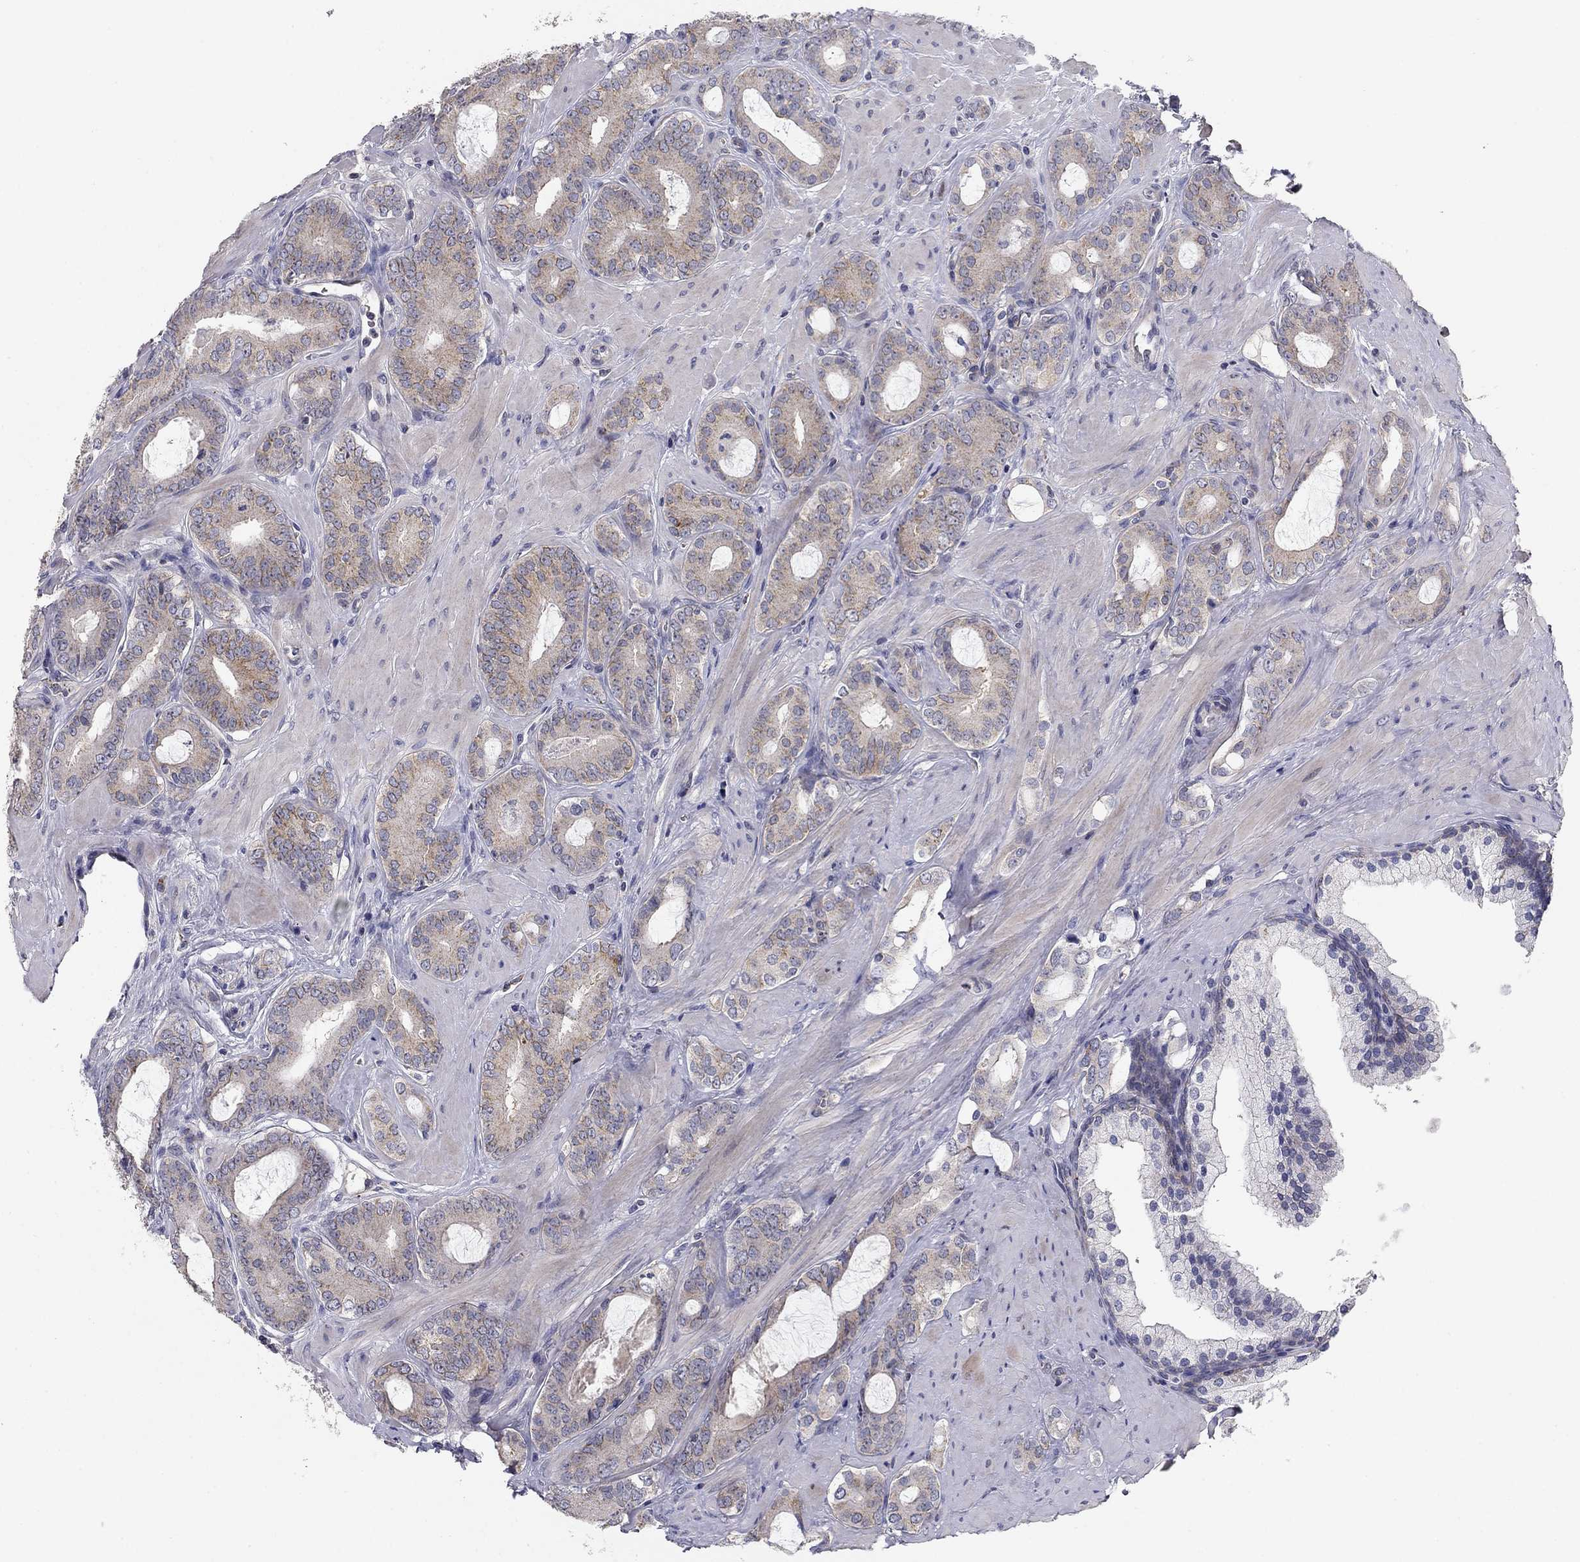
{"staining": {"intensity": "weak", "quantity": "<25%", "location": "cytoplasmic/membranous"}, "tissue": "prostate cancer", "cell_type": "Tumor cells", "image_type": "cancer", "snomed": [{"axis": "morphology", "description": "Adenocarcinoma, NOS"}, {"axis": "topography", "description": "Prostate"}], "caption": "Tumor cells show no significant expression in adenocarcinoma (prostate). (Immunohistochemistry, brightfield microscopy, high magnification).", "gene": "SEPTIN3", "patient": {"sex": "male", "age": 55}}